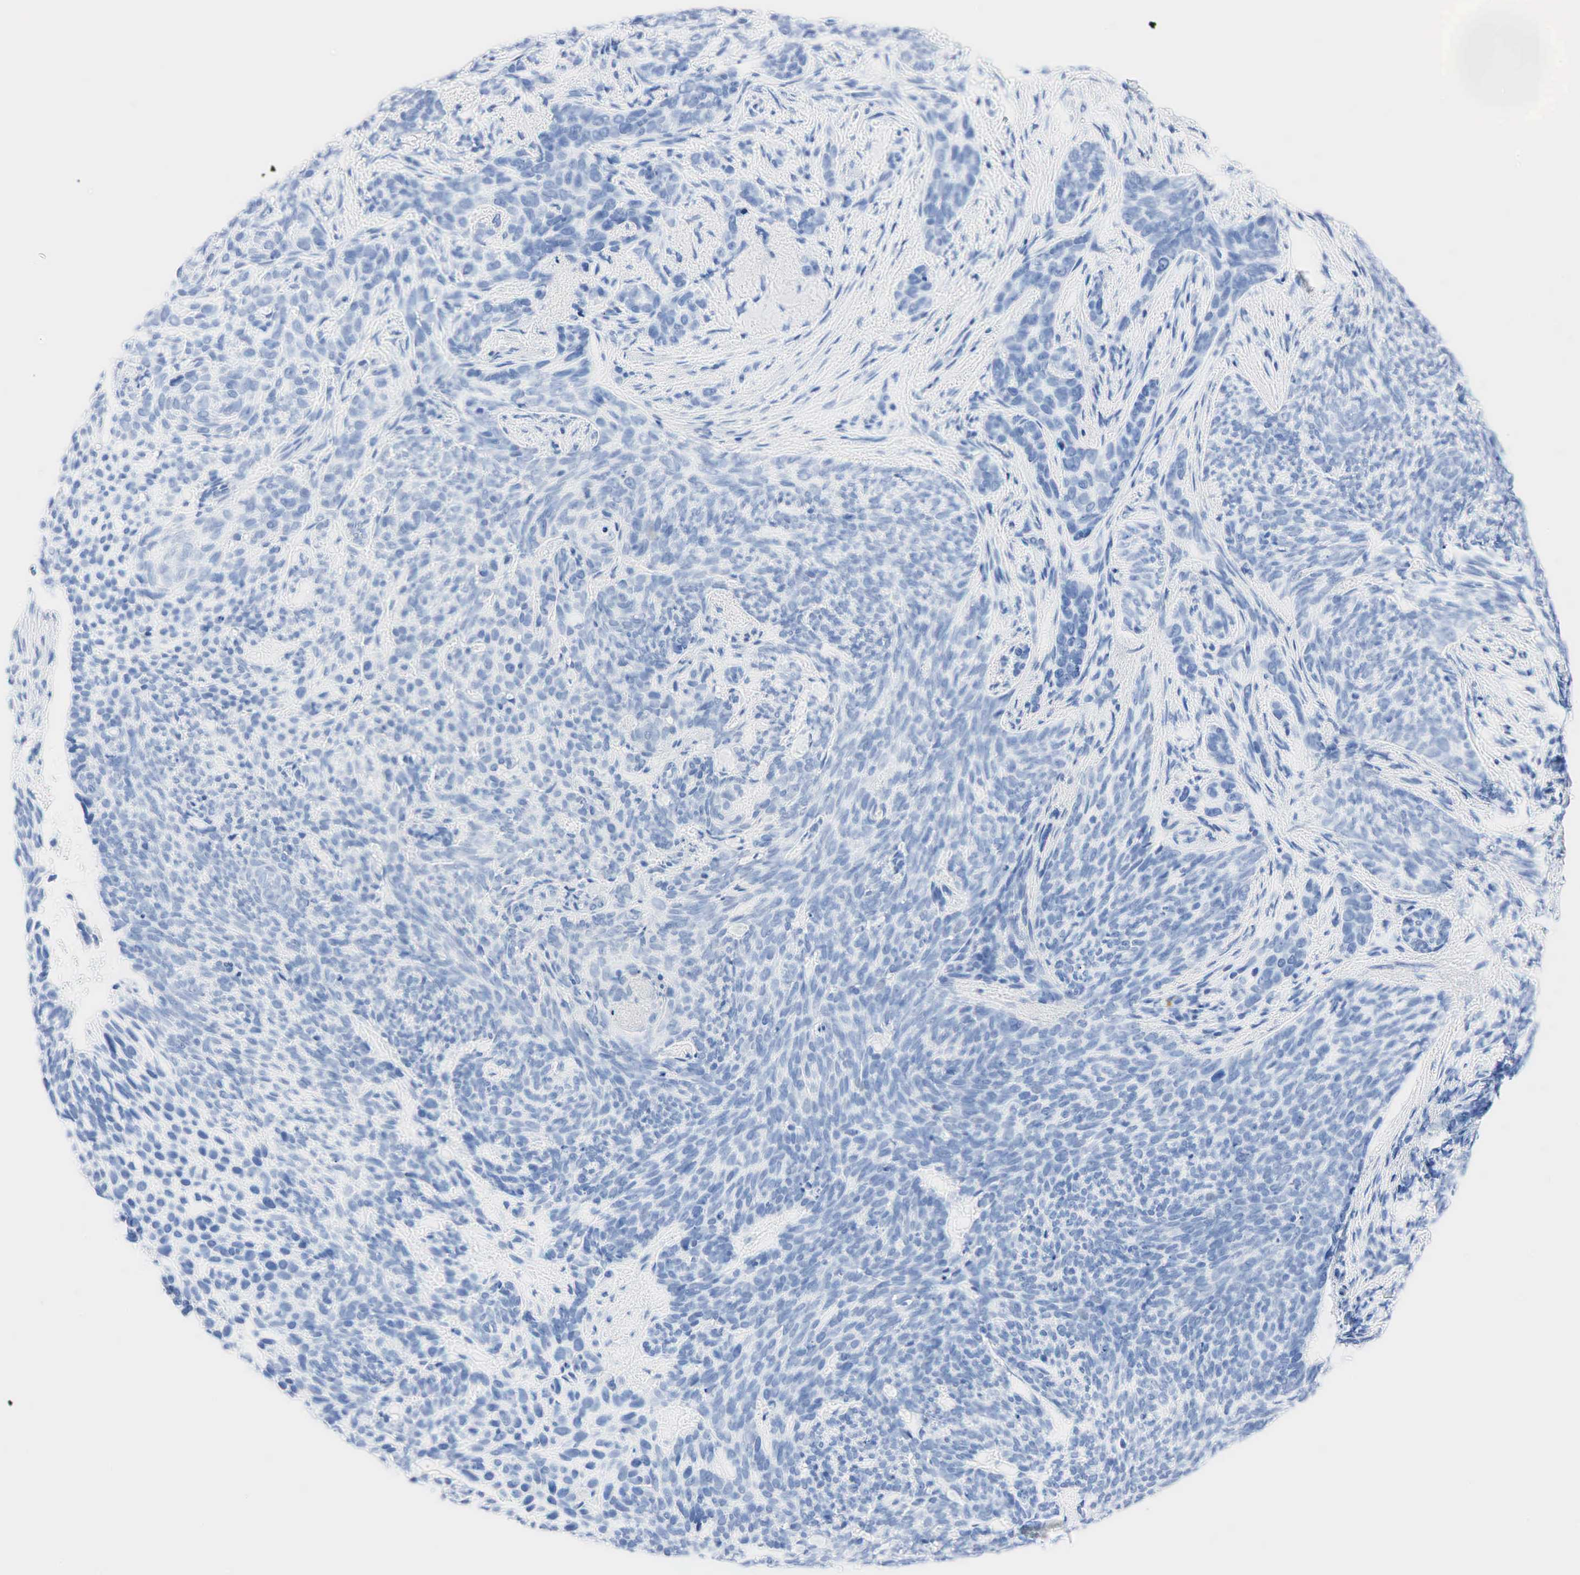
{"staining": {"intensity": "negative", "quantity": "none", "location": "none"}, "tissue": "skin cancer", "cell_type": "Tumor cells", "image_type": "cancer", "snomed": [{"axis": "morphology", "description": "Basal cell carcinoma"}, {"axis": "topography", "description": "Skin"}], "caption": "DAB (3,3'-diaminobenzidine) immunohistochemical staining of human basal cell carcinoma (skin) shows no significant staining in tumor cells.", "gene": "INHA", "patient": {"sex": "male", "age": 89}}